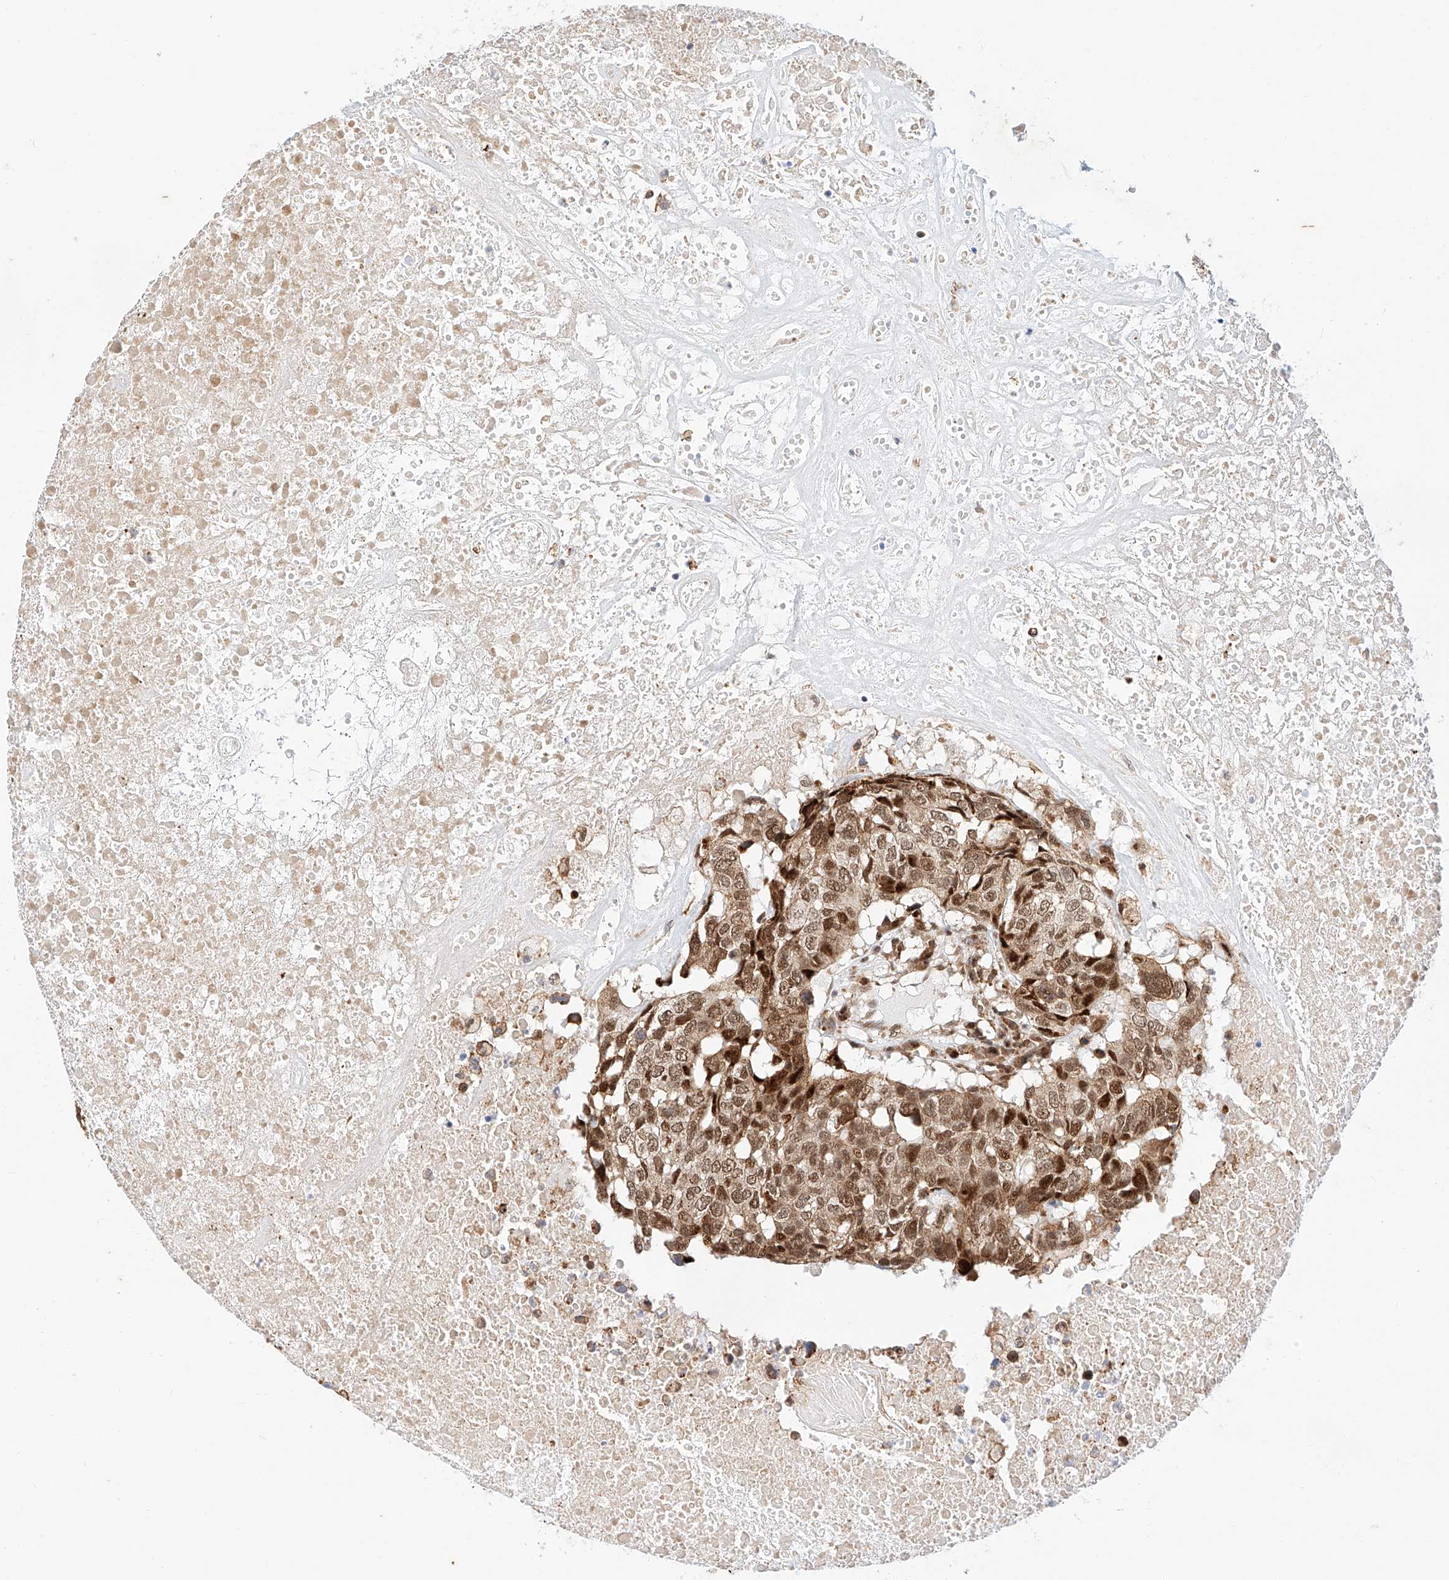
{"staining": {"intensity": "moderate", "quantity": ">75%", "location": "cytoplasmic/membranous,nuclear"}, "tissue": "head and neck cancer", "cell_type": "Tumor cells", "image_type": "cancer", "snomed": [{"axis": "morphology", "description": "Squamous cell carcinoma, NOS"}, {"axis": "topography", "description": "Head-Neck"}], "caption": "Squamous cell carcinoma (head and neck) tissue reveals moderate cytoplasmic/membranous and nuclear staining in about >75% of tumor cells", "gene": "HDAC9", "patient": {"sex": "male", "age": 66}}